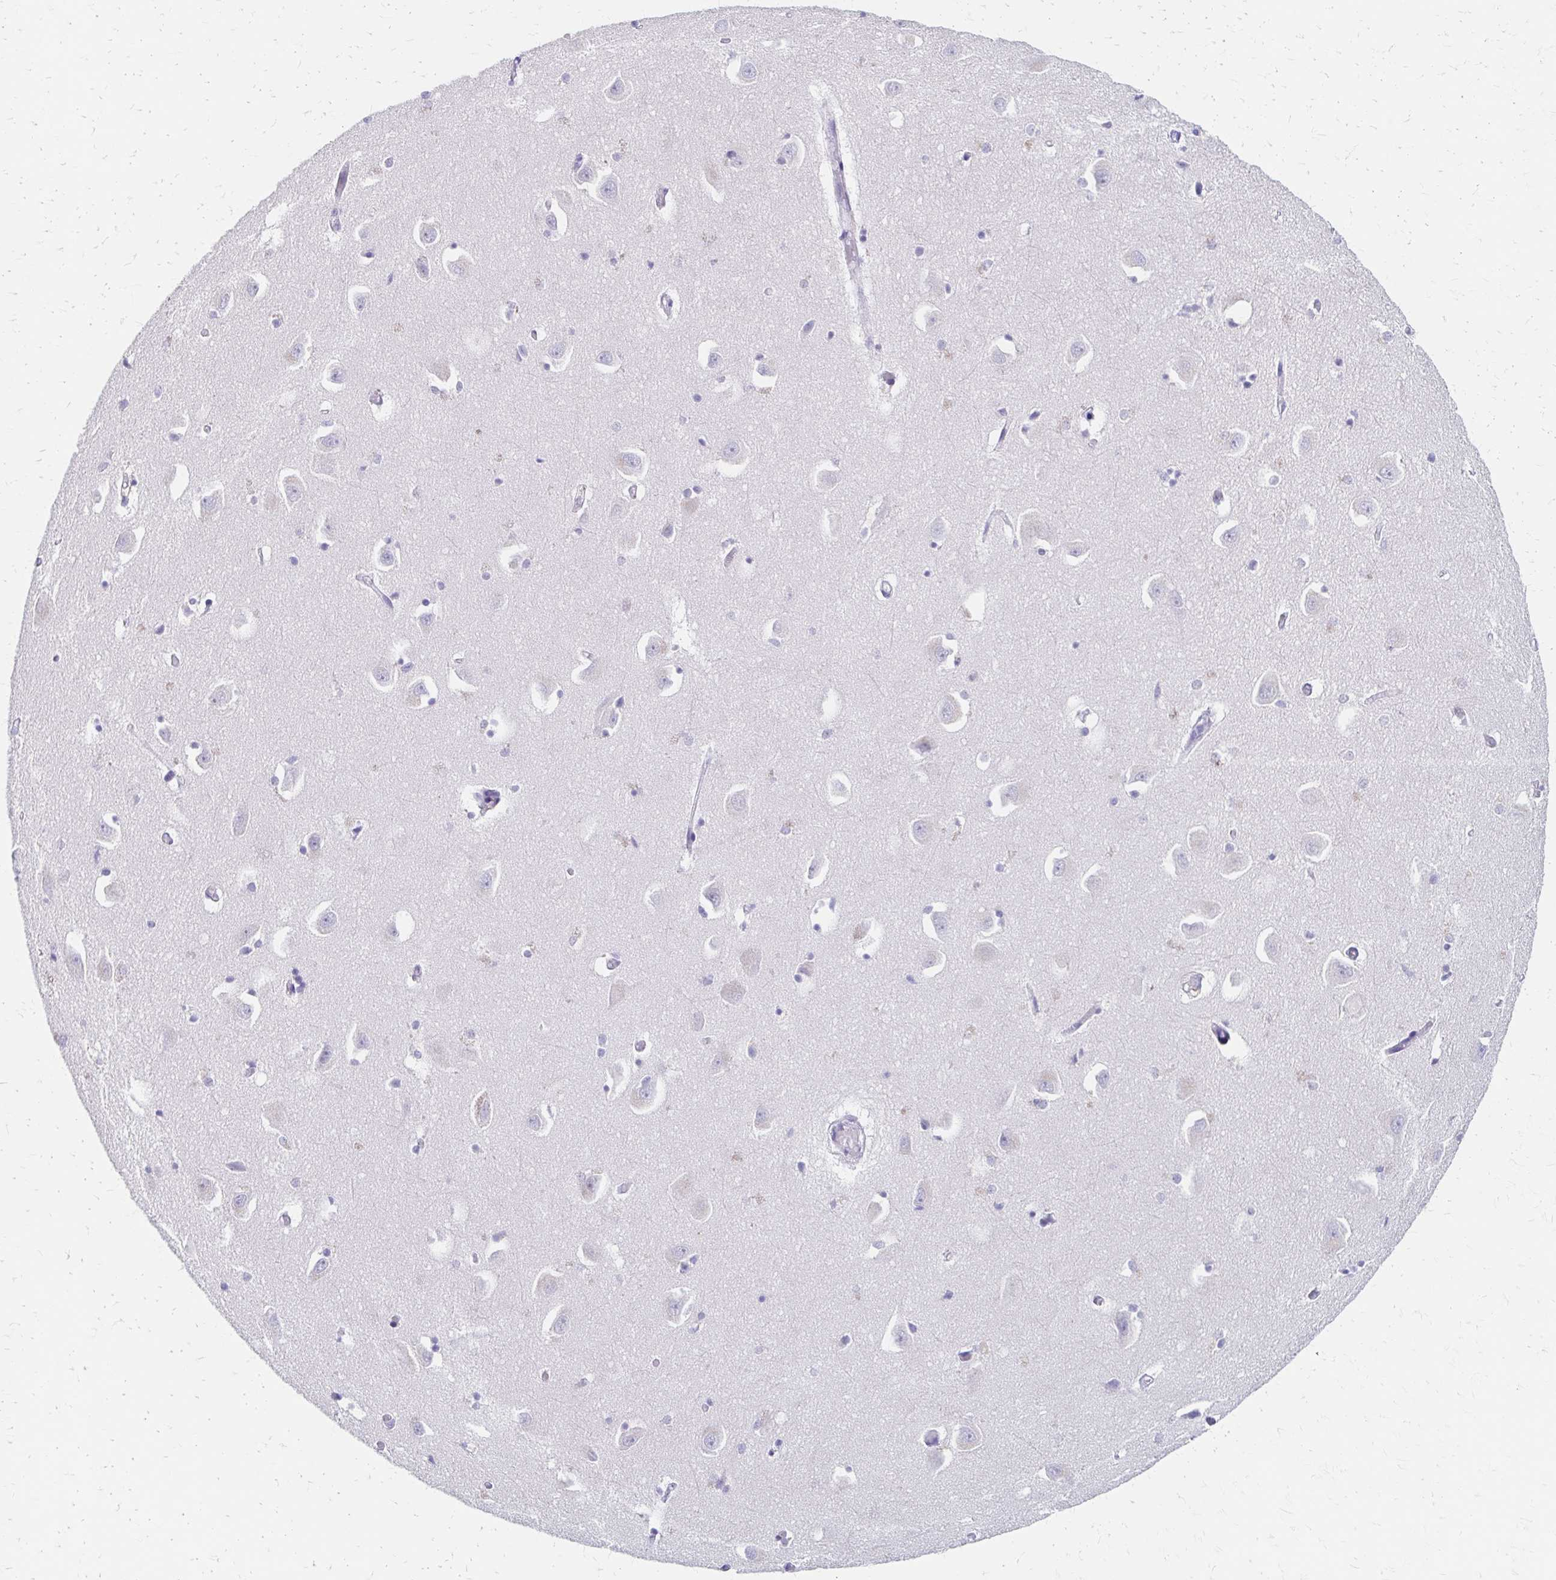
{"staining": {"intensity": "negative", "quantity": "none", "location": "none"}, "tissue": "caudate", "cell_type": "Glial cells", "image_type": "normal", "snomed": [{"axis": "morphology", "description": "Normal tissue, NOS"}, {"axis": "topography", "description": "Lateral ventricle wall"}, {"axis": "topography", "description": "Hippocampus"}], "caption": "This is a histopathology image of immunohistochemistry staining of normal caudate, which shows no expression in glial cells.", "gene": "AZGP1", "patient": {"sex": "female", "age": 63}}